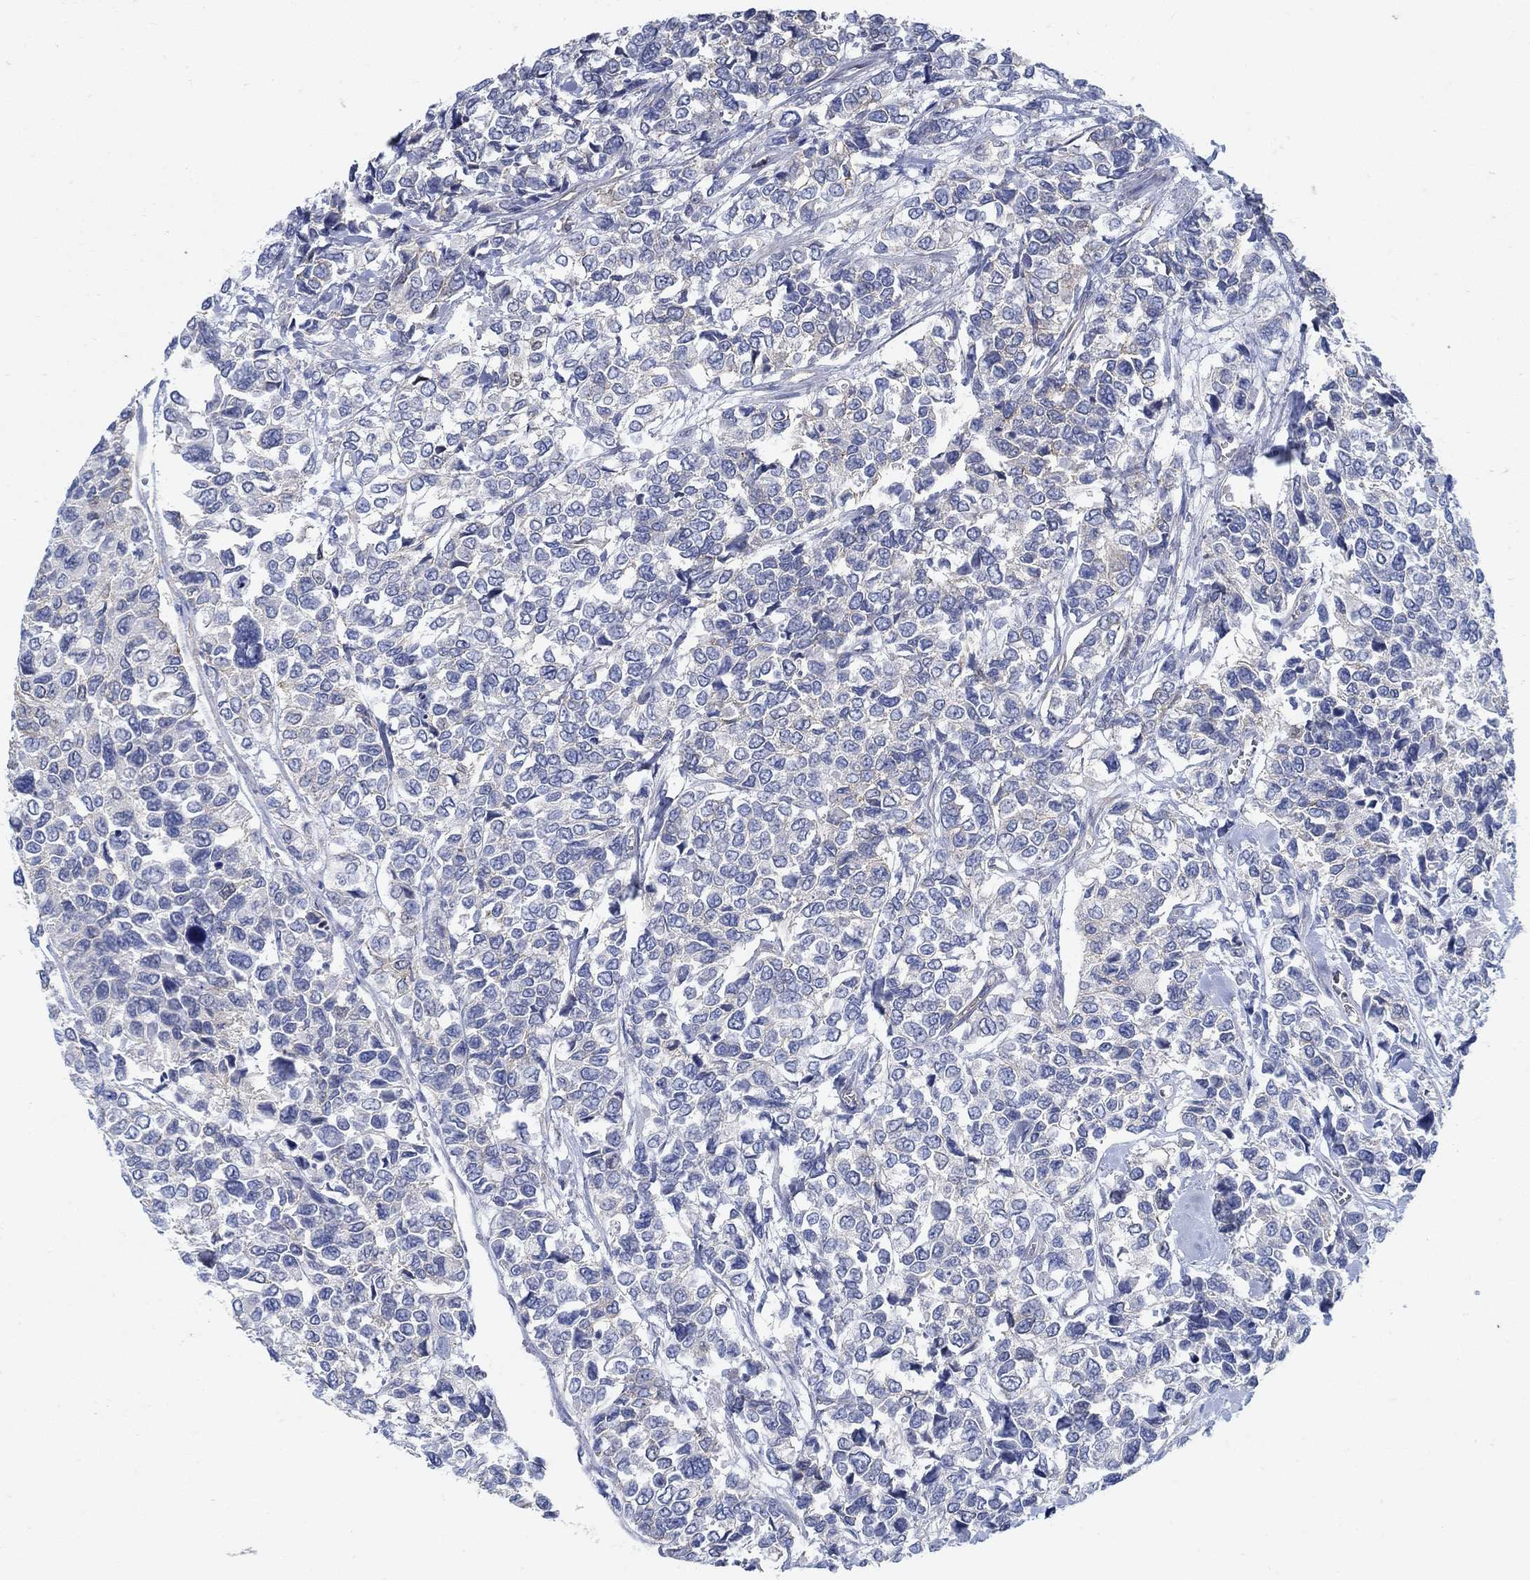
{"staining": {"intensity": "weak", "quantity": "<25%", "location": "cytoplasmic/membranous"}, "tissue": "urothelial cancer", "cell_type": "Tumor cells", "image_type": "cancer", "snomed": [{"axis": "morphology", "description": "Urothelial carcinoma, High grade"}, {"axis": "topography", "description": "Urinary bladder"}], "caption": "Image shows no protein expression in tumor cells of urothelial carcinoma (high-grade) tissue.", "gene": "TMEM198", "patient": {"sex": "male", "age": 77}}